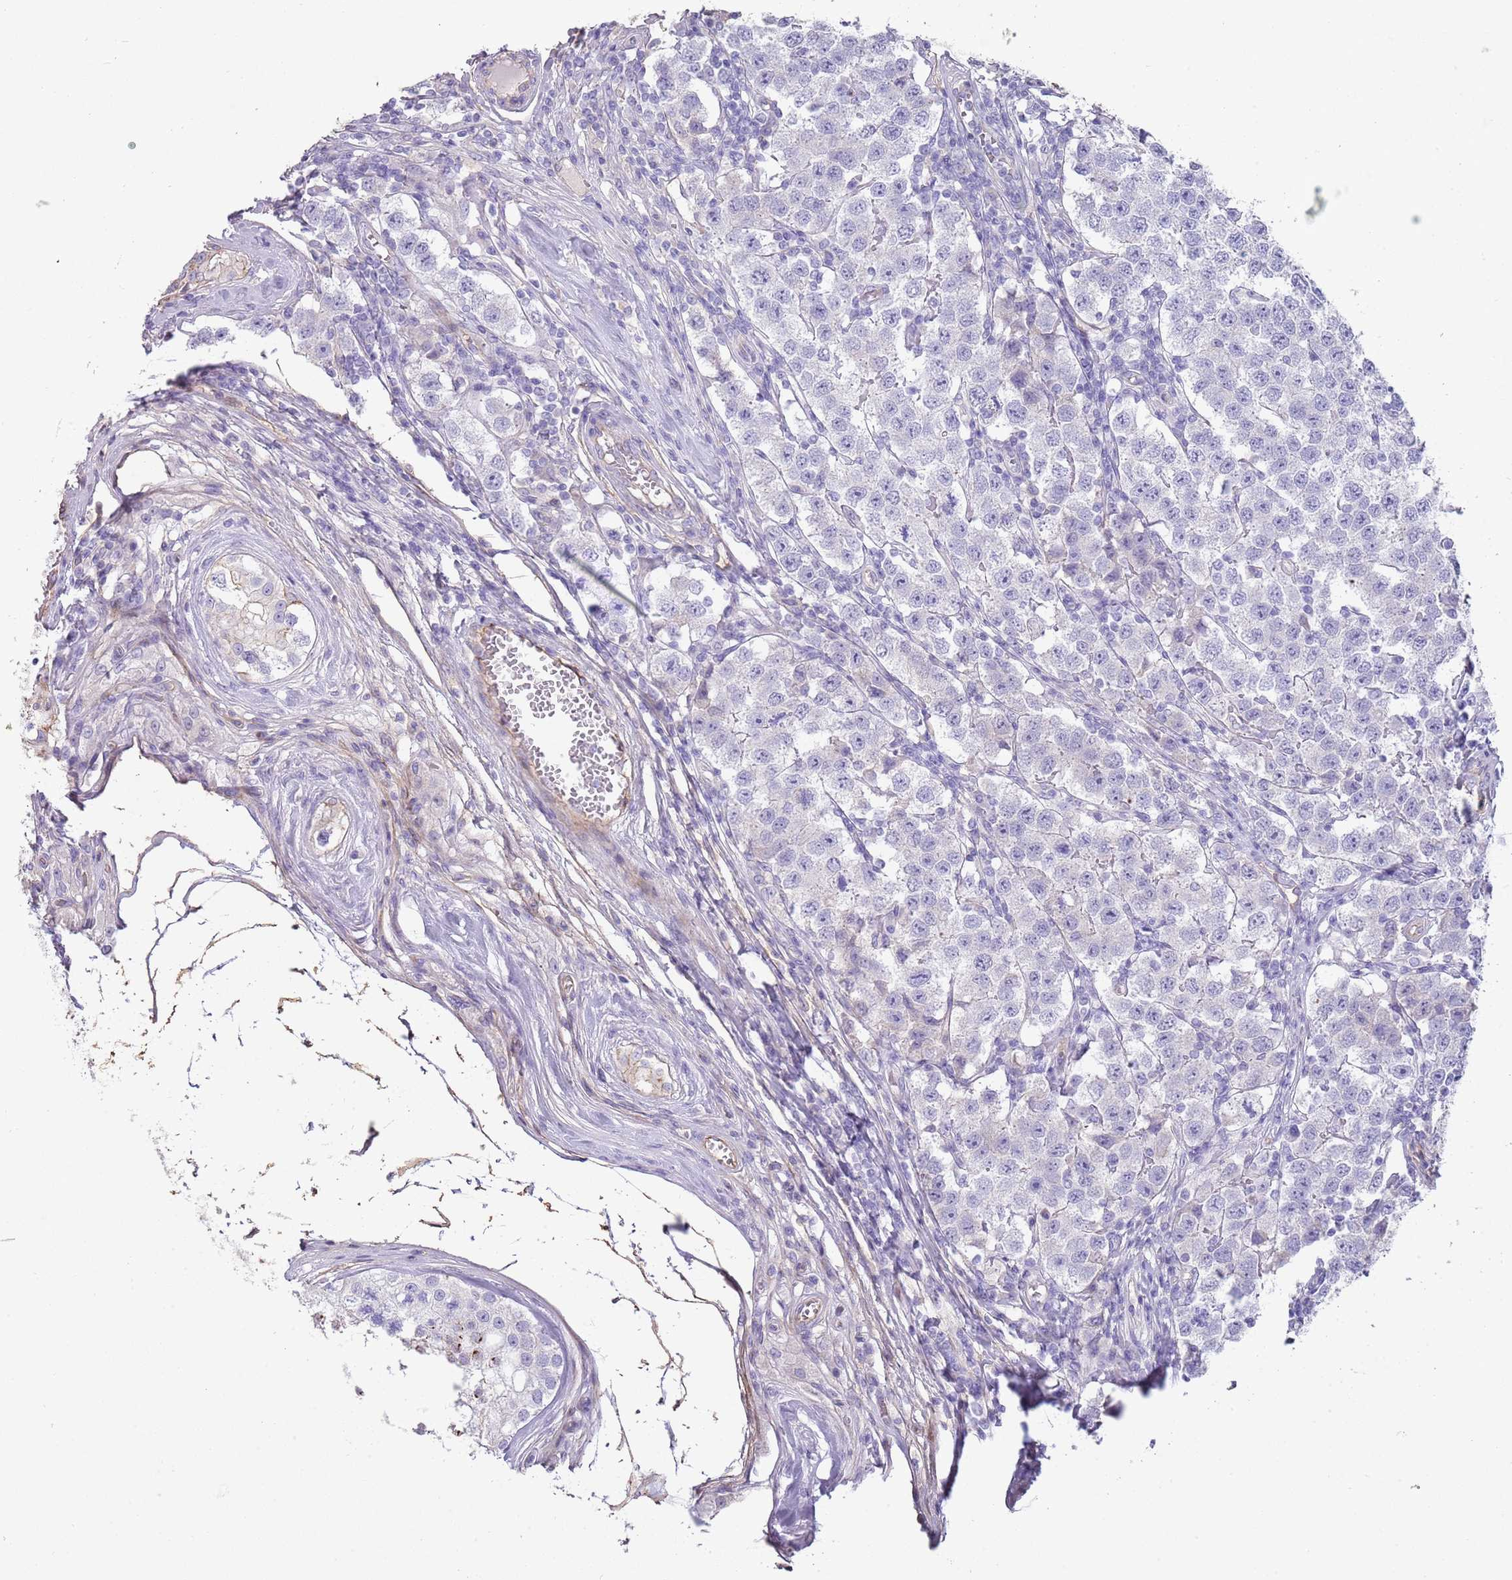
{"staining": {"intensity": "negative", "quantity": "none", "location": "none"}, "tissue": "testis cancer", "cell_type": "Tumor cells", "image_type": "cancer", "snomed": [{"axis": "morphology", "description": "Seminoma, NOS"}, {"axis": "topography", "description": "Testis"}], "caption": "Immunohistochemistry image of human seminoma (testis) stained for a protein (brown), which demonstrates no expression in tumor cells. The staining was performed using DAB to visualize the protein expression in brown, while the nuclei were stained in blue with hematoxylin (Magnification: 20x).", "gene": "NBPF3", "patient": {"sex": "male", "age": 34}}